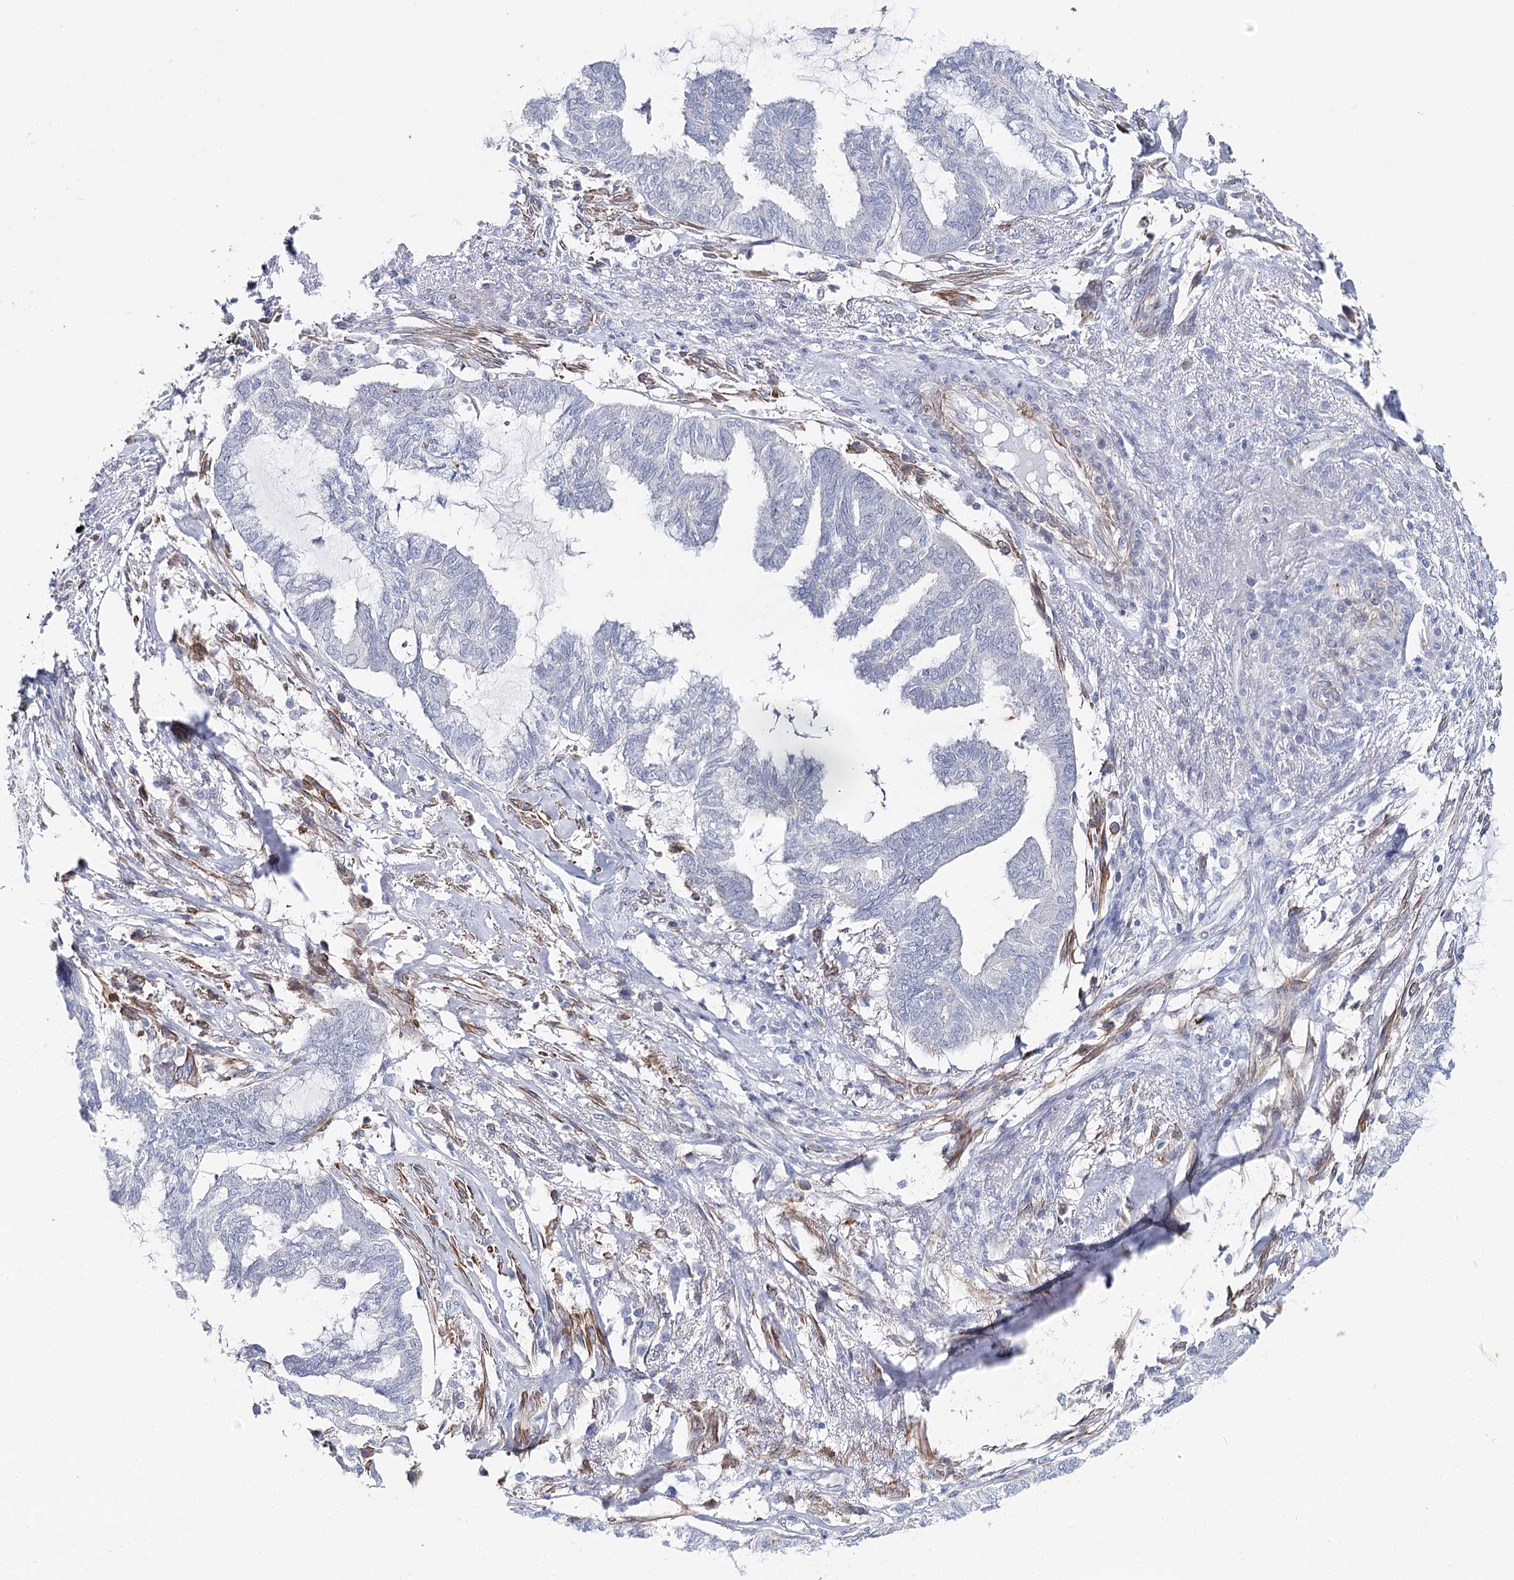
{"staining": {"intensity": "negative", "quantity": "none", "location": "none"}, "tissue": "endometrial cancer", "cell_type": "Tumor cells", "image_type": "cancer", "snomed": [{"axis": "morphology", "description": "Adenocarcinoma, NOS"}, {"axis": "topography", "description": "Endometrium"}], "caption": "IHC of endometrial cancer (adenocarcinoma) displays no positivity in tumor cells.", "gene": "AGXT2", "patient": {"sex": "female", "age": 86}}